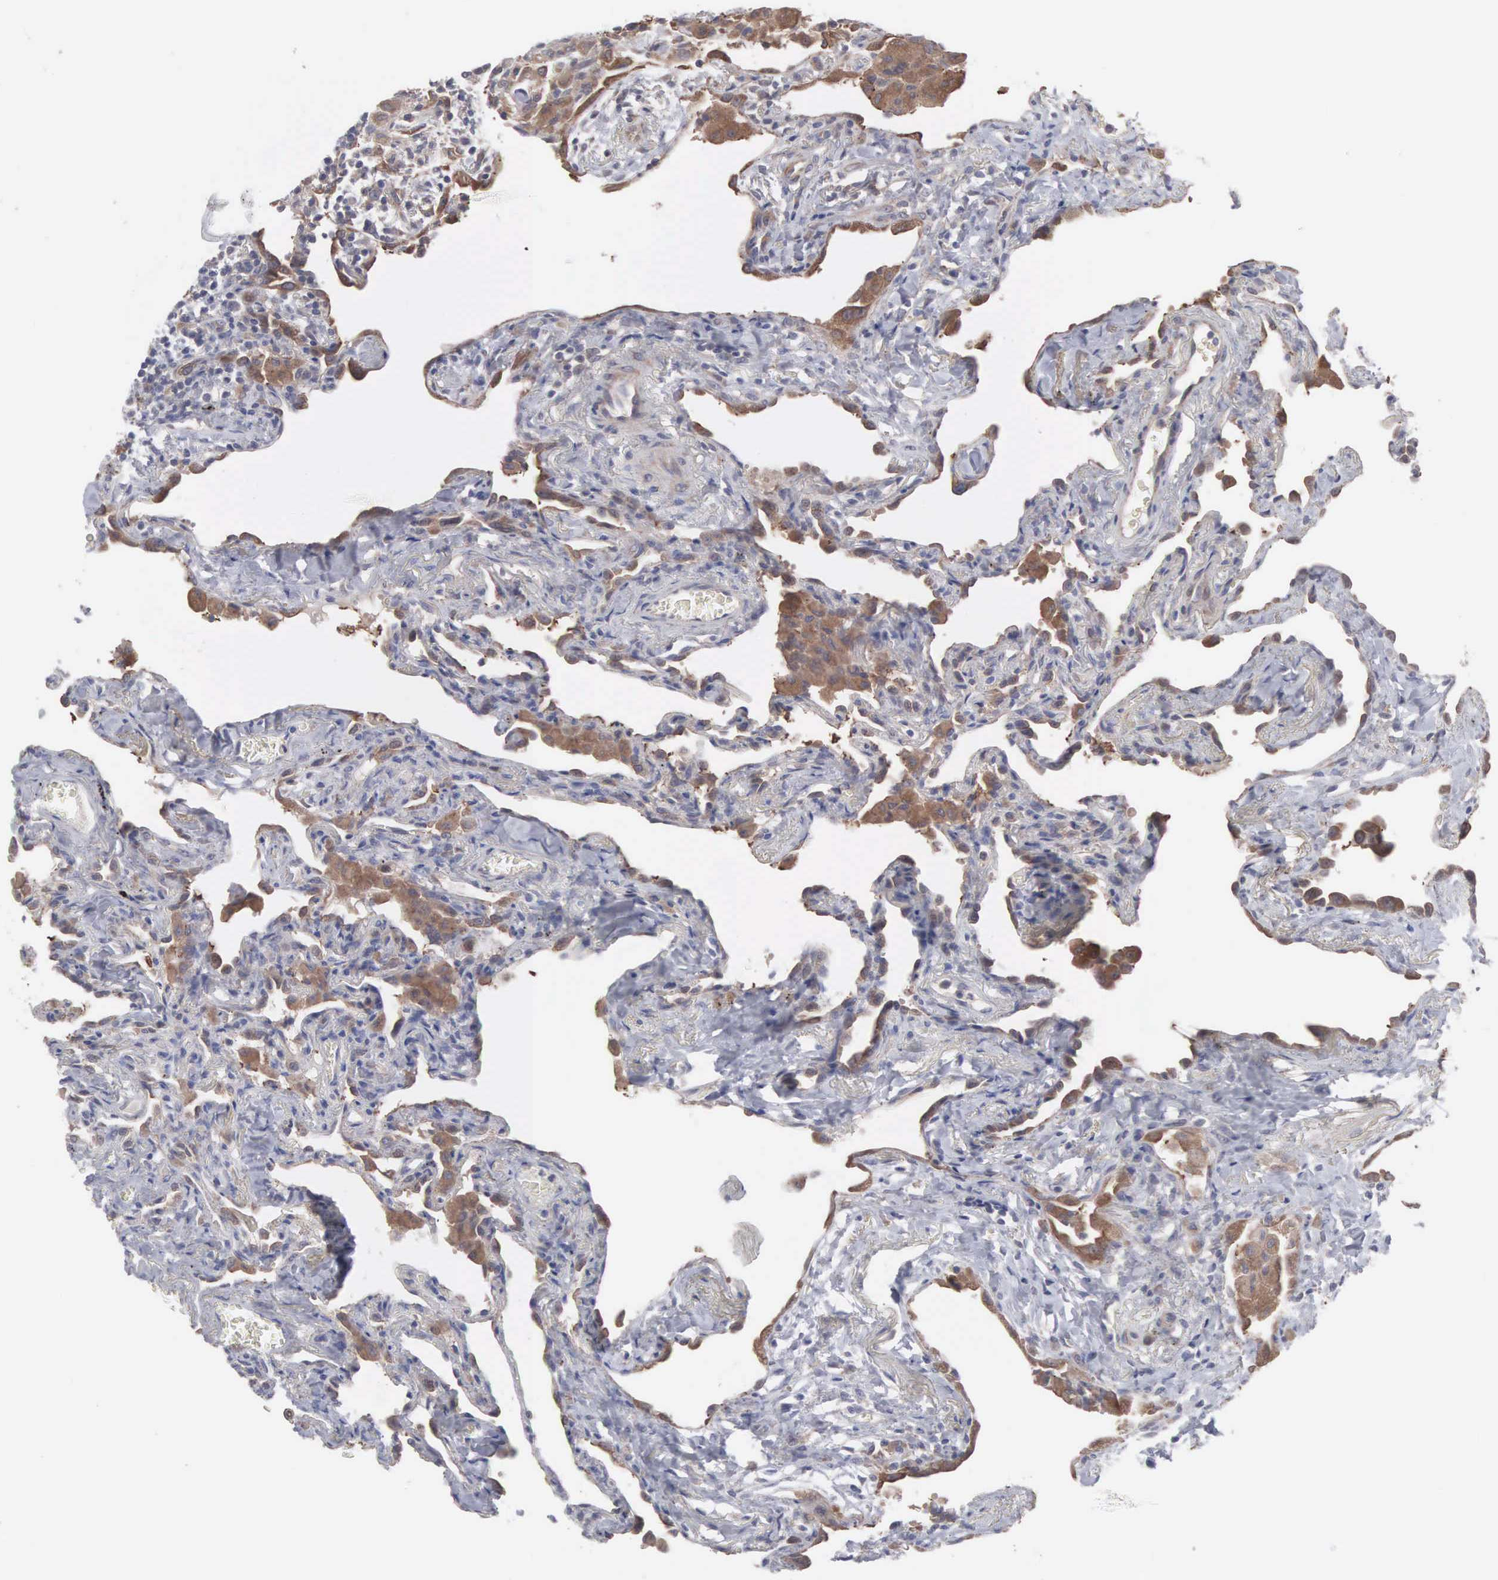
{"staining": {"intensity": "moderate", "quantity": "25%-75%", "location": "cytoplasmic/membranous"}, "tissue": "lung", "cell_type": "Alveolar cells", "image_type": "normal", "snomed": [{"axis": "morphology", "description": "Normal tissue, NOS"}, {"axis": "topography", "description": "Lung"}], "caption": "The immunohistochemical stain highlights moderate cytoplasmic/membranous positivity in alveolar cells of benign lung.", "gene": "INF2", "patient": {"sex": "male", "age": 73}}